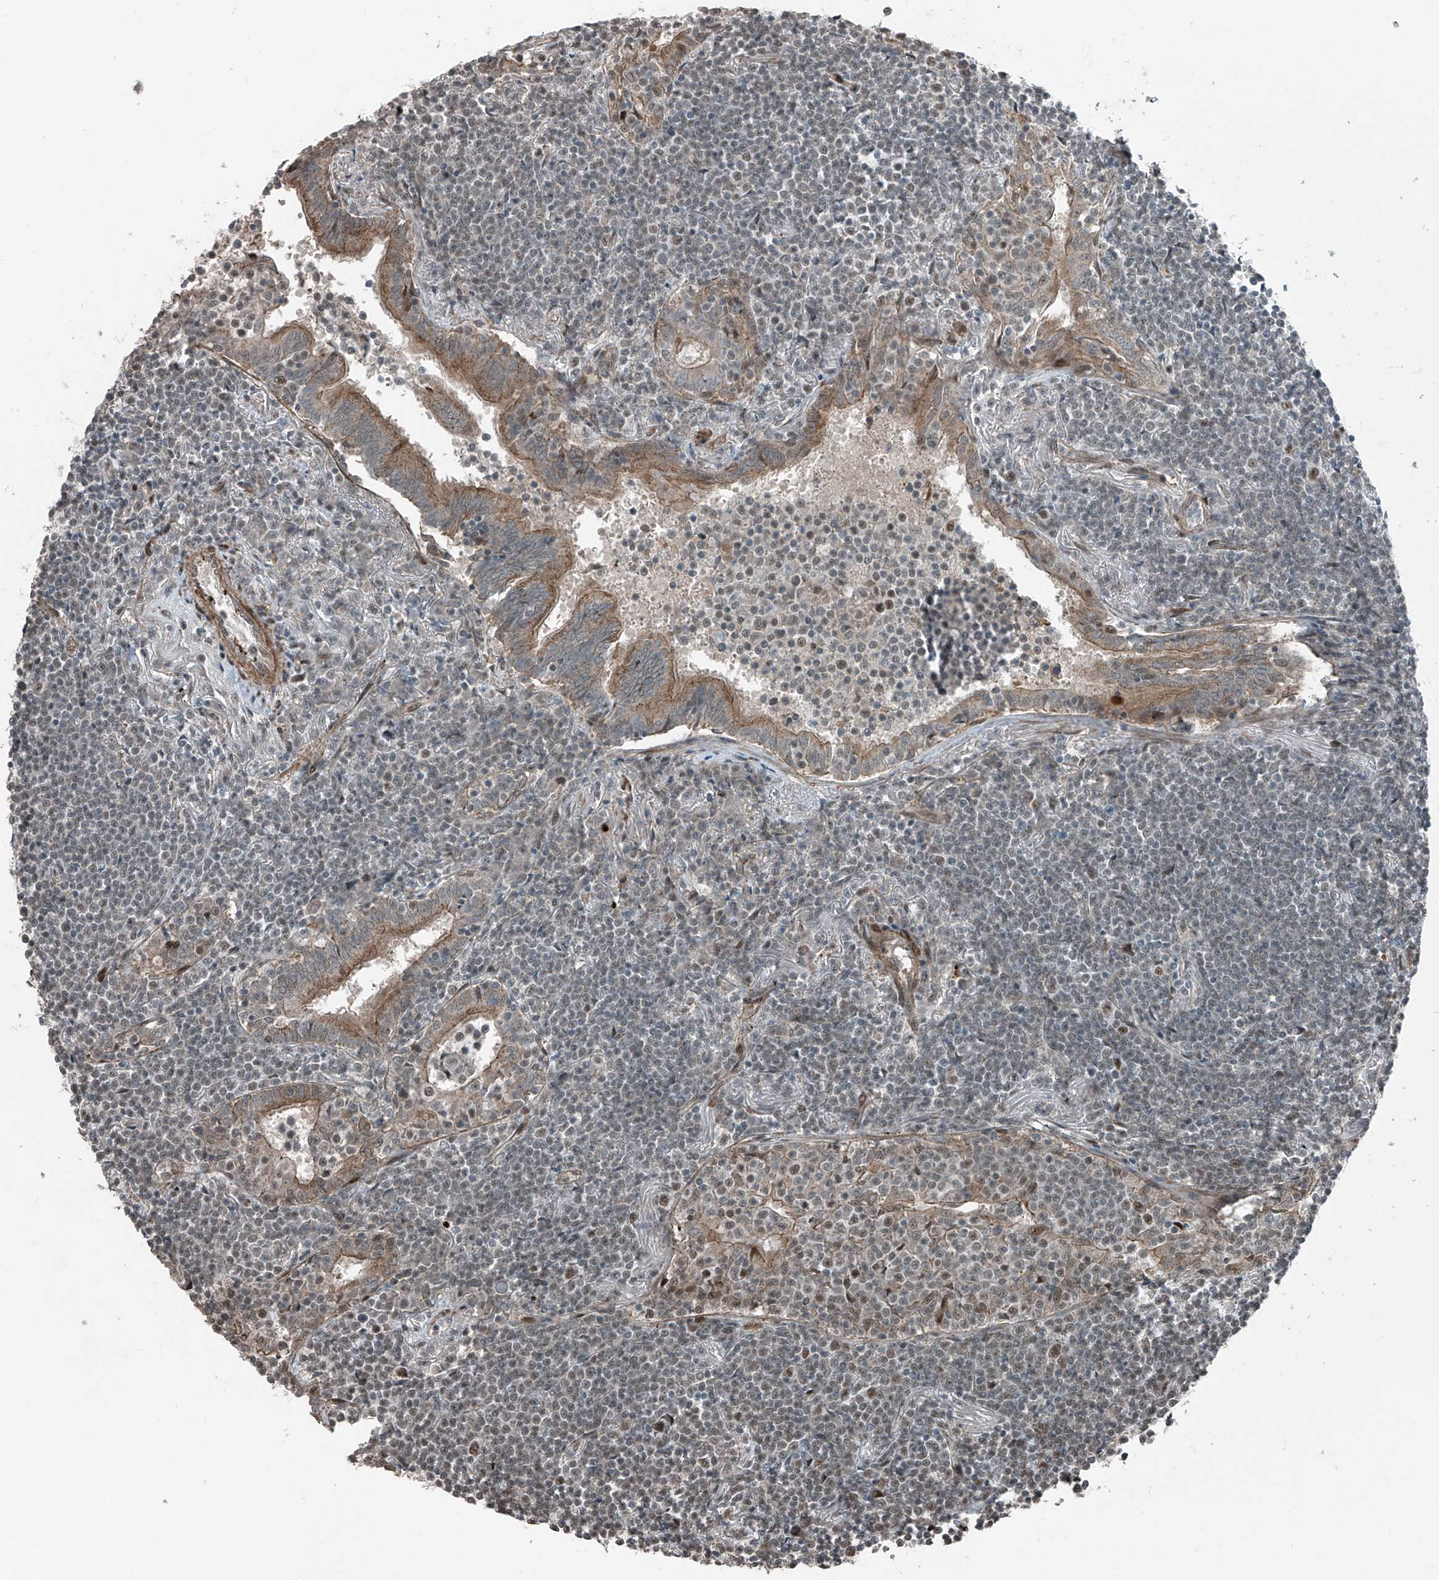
{"staining": {"intensity": "moderate", "quantity": "<25%", "location": "nuclear"}, "tissue": "lymphoma", "cell_type": "Tumor cells", "image_type": "cancer", "snomed": [{"axis": "morphology", "description": "Malignant lymphoma, non-Hodgkin's type, Low grade"}, {"axis": "topography", "description": "Lung"}], "caption": "Immunohistochemistry image of human lymphoma stained for a protein (brown), which displays low levels of moderate nuclear expression in approximately <25% of tumor cells.", "gene": "ZNF570", "patient": {"sex": "female", "age": 71}}